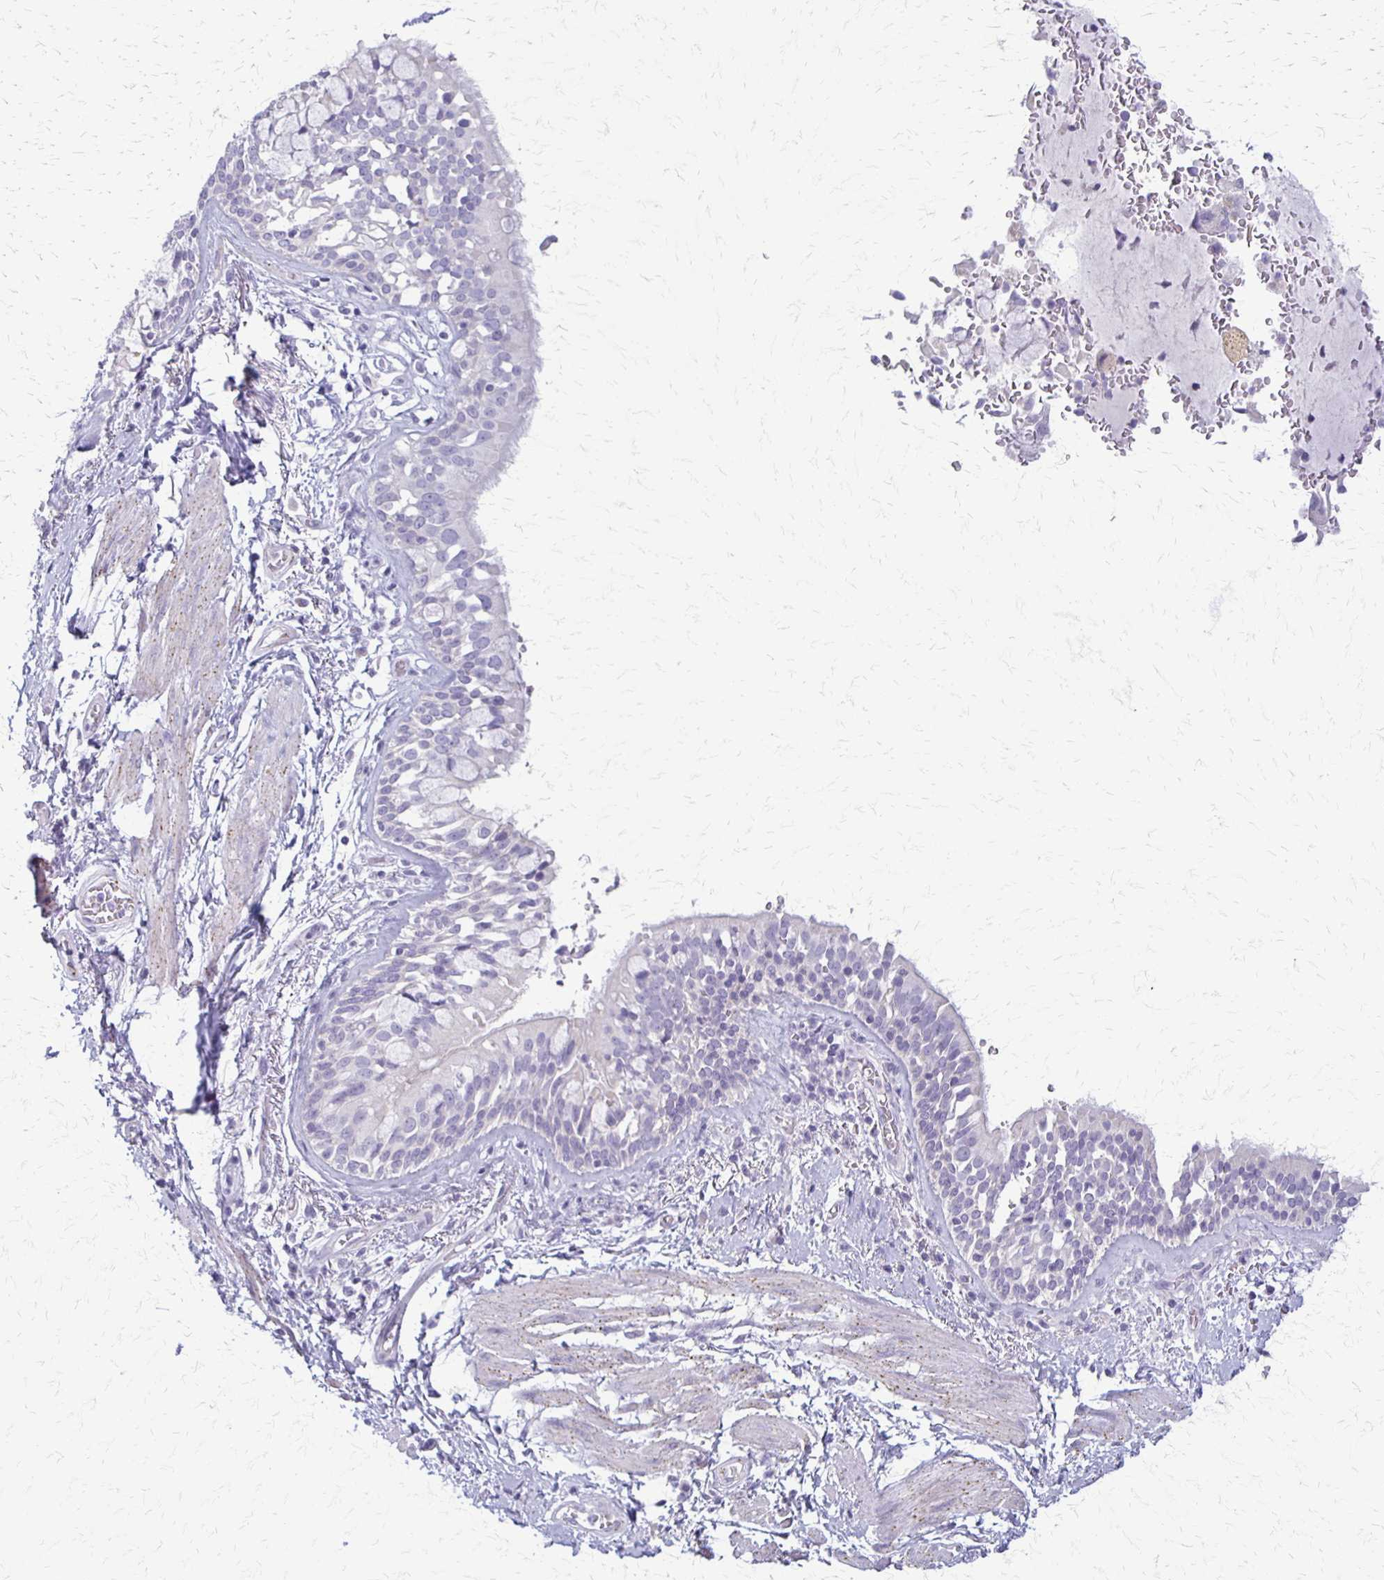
{"staining": {"intensity": "negative", "quantity": "none", "location": "none"}, "tissue": "adipose tissue", "cell_type": "Adipocytes", "image_type": "normal", "snomed": [{"axis": "morphology", "description": "Normal tissue, NOS"}, {"axis": "morphology", "description": "Degeneration, NOS"}, {"axis": "topography", "description": "Cartilage tissue"}, {"axis": "topography", "description": "Lung"}], "caption": "Photomicrograph shows no significant protein expression in adipocytes of benign adipose tissue.", "gene": "RHOC", "patient": {"sex": "female", "age": 61}}